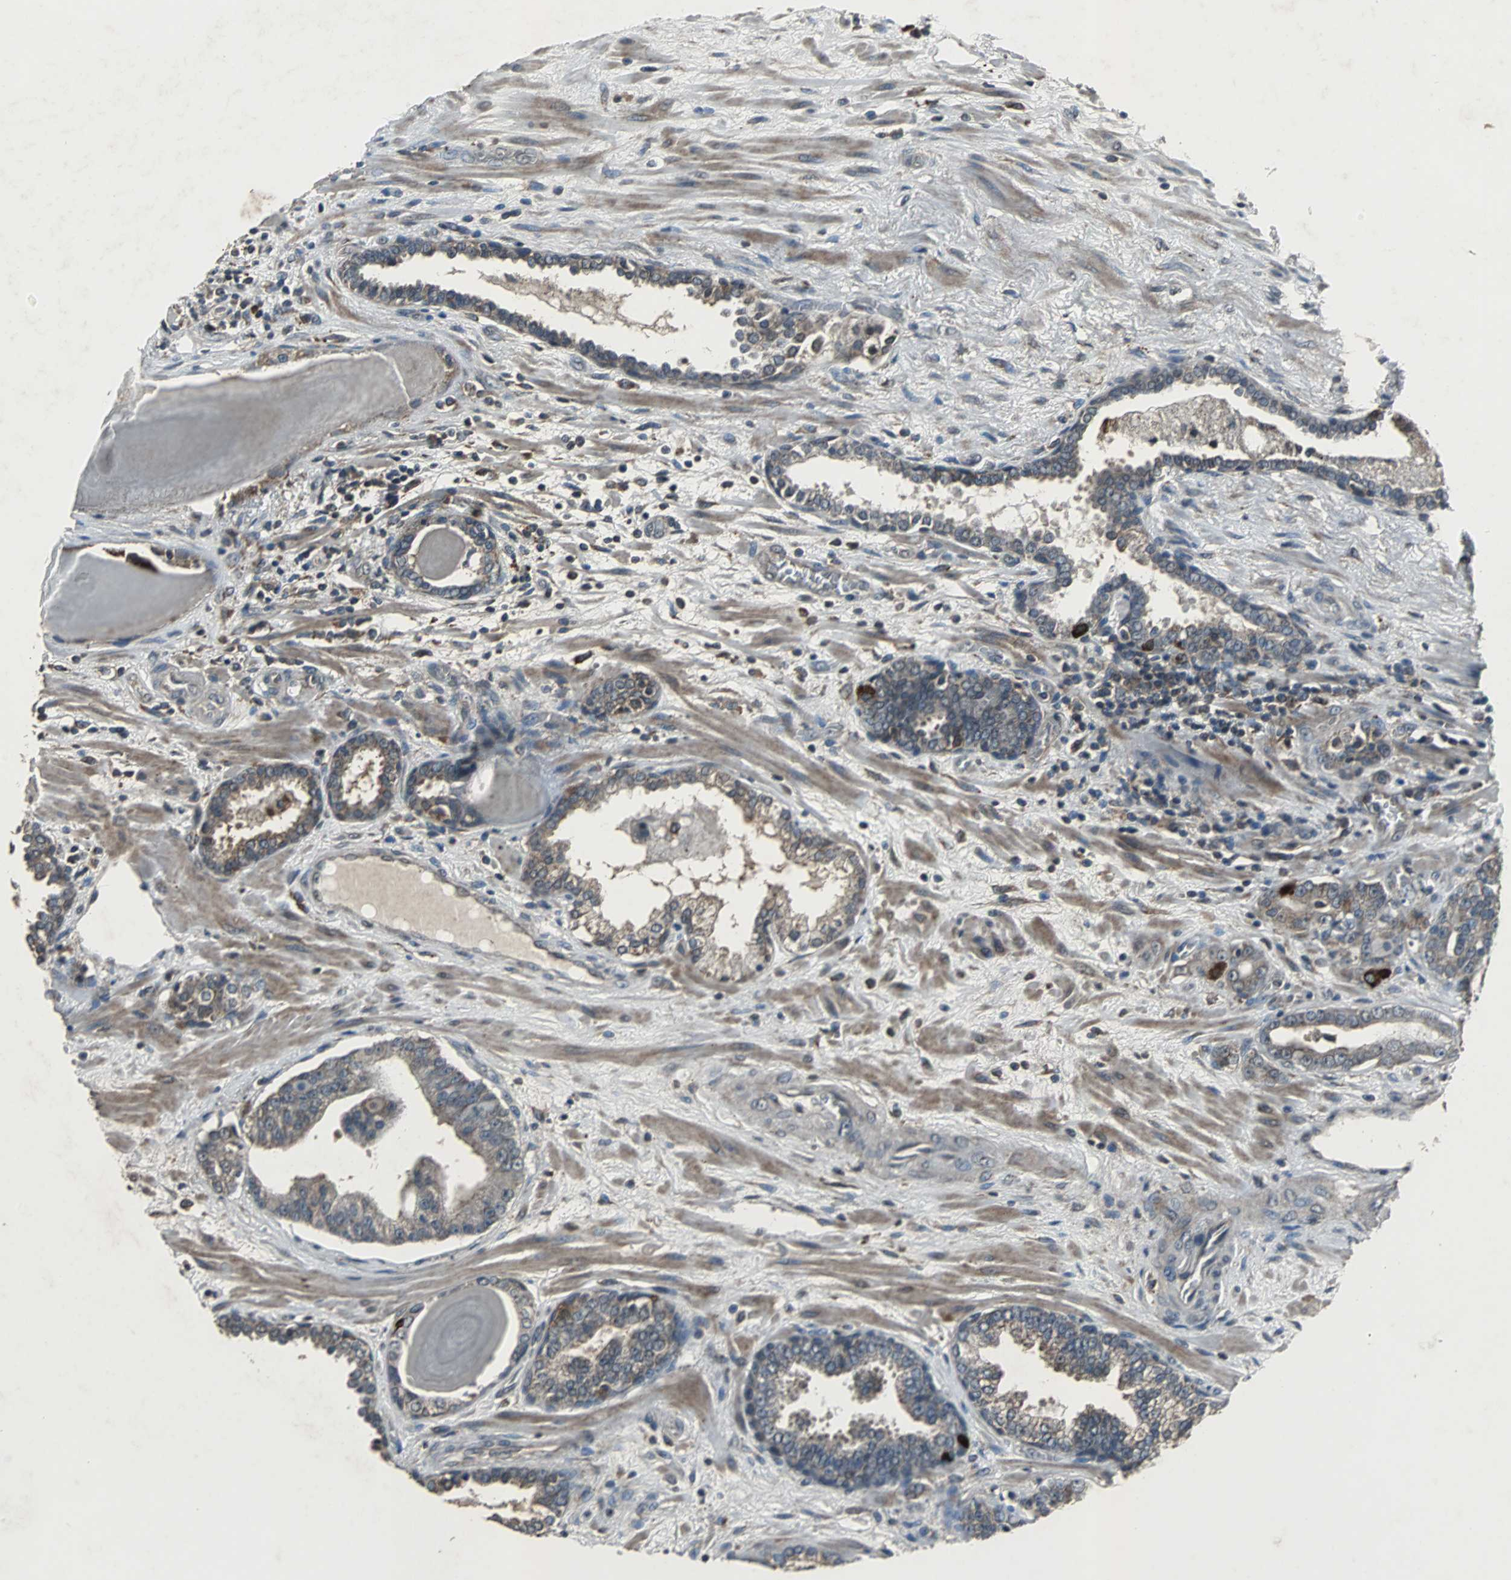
{"staining": {"intensity": "weak", "quantity": ">75%", "location": "cytoplasmic/membranous"}, "tissue": "prostate cancer", "cell_type": "Tumor cells", "image_type": "cancer", "snomed": [{"axis": "morphology", "description": "Adenocarcinoma, Low grade"}, {"axis": "topography", "description": "Prostate"}], "caption": "This is an image of immunohistochemistry staining of prostate cancer (adenocarcinoma (low-grade)), which shows weak expression in the cytoplasmic/membranous of tumor cells.", "gene": "SOS1", "patient": {"sex": "male", "age": 63}}